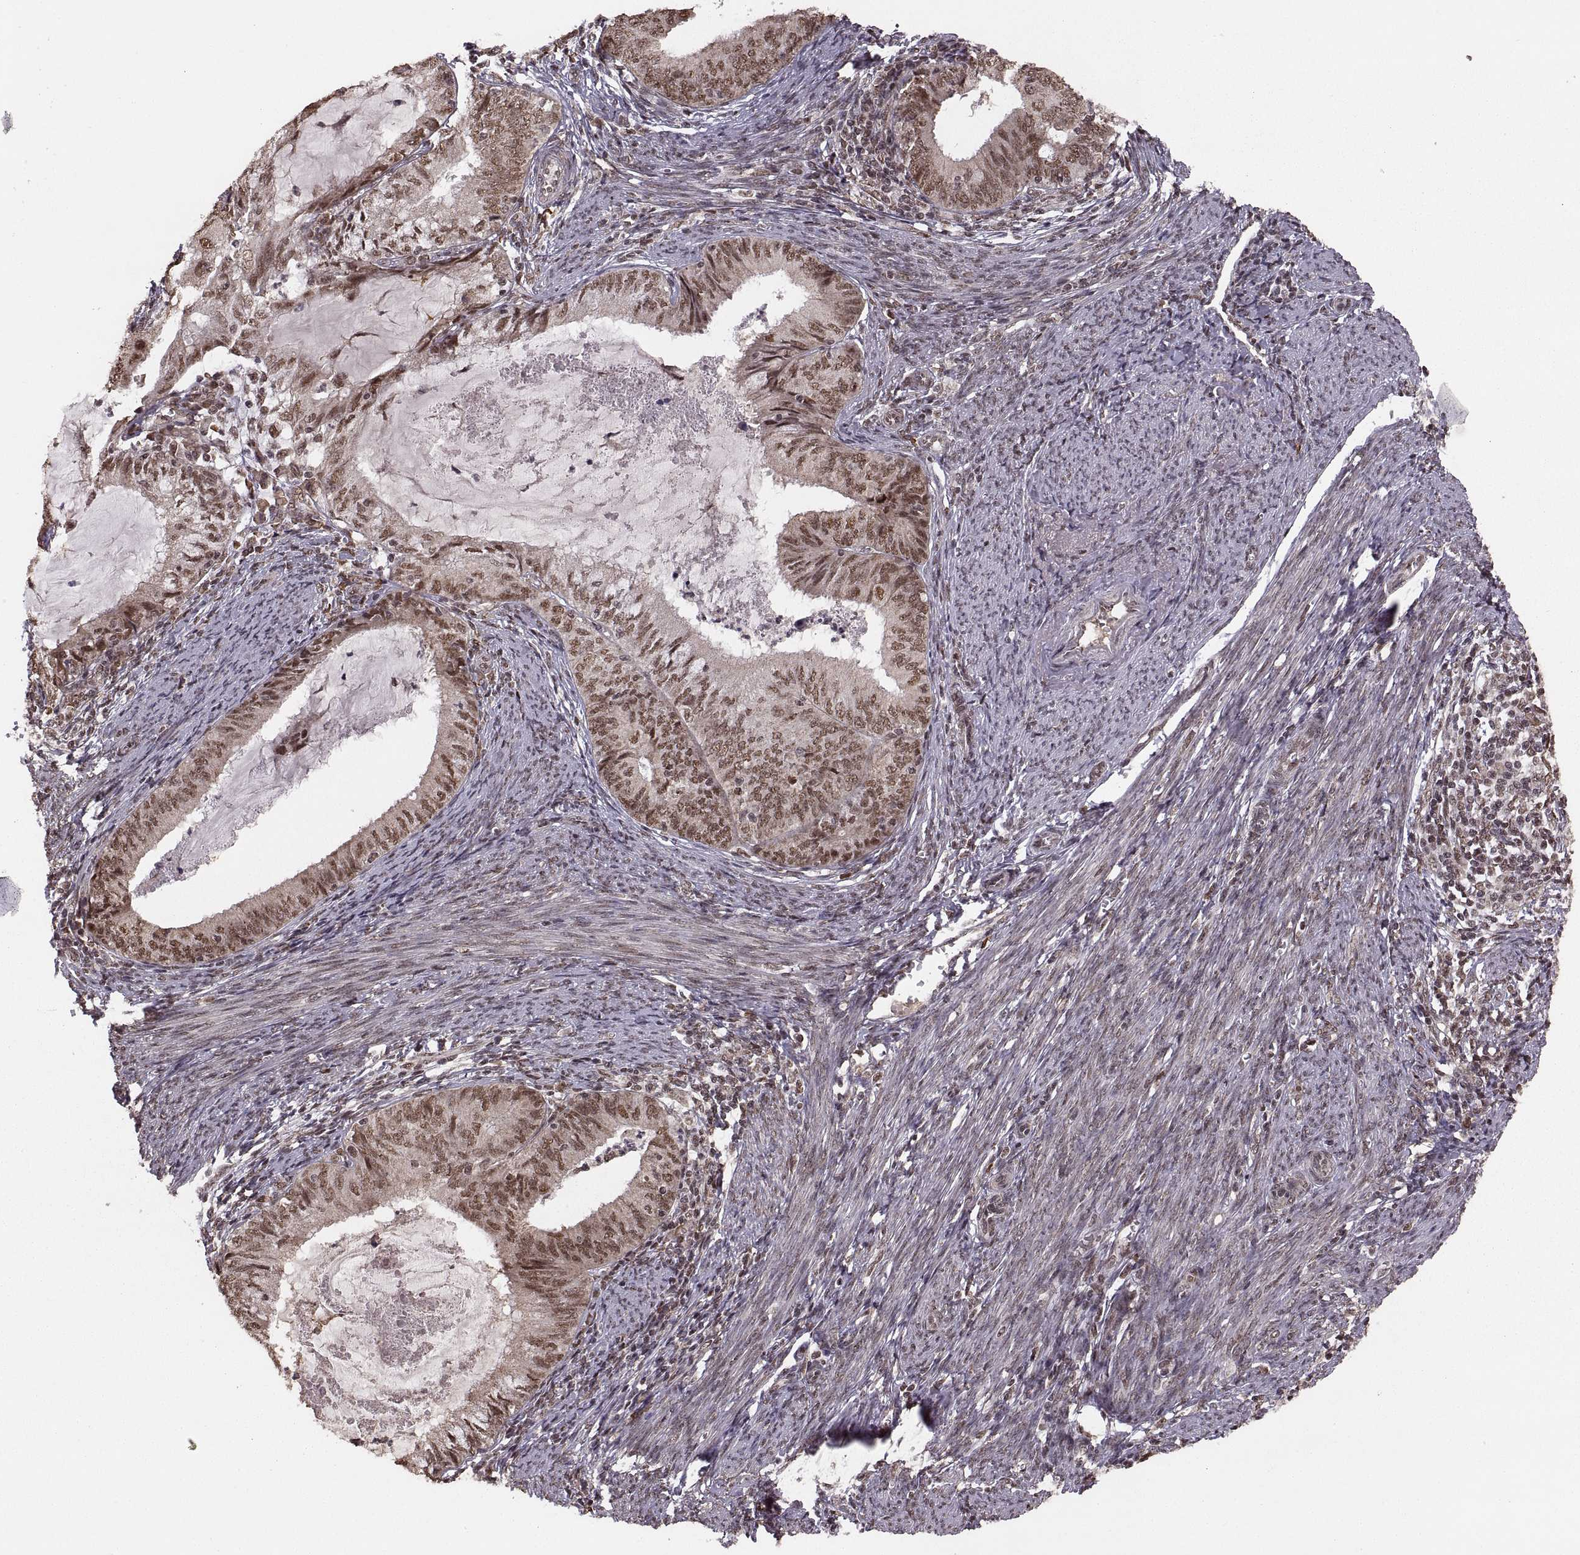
{"staining": {"intensity": "moderate", "quantity": ">75%", "location": "cytoplasmic/membranous,nuclear"}, "tissue": "endometrial cancer", "cell_type": "Tumor cells", "image_type": "cancer", "snomed": [{"axis": "morphology", "description": "Adenocarcinoma, NOS"}, {"axis": "topography", "description": "Endometrium"}], "caption": "High-power microscopy captured an IHC micrograph of endometrial adenocarcinoma, revealing moderate cytoplasmic/membranous and nuclear positivity in approximately >75% of tumor cells.", "gene": "RFT1", "patient": {"sex": "female", "age": 57}}